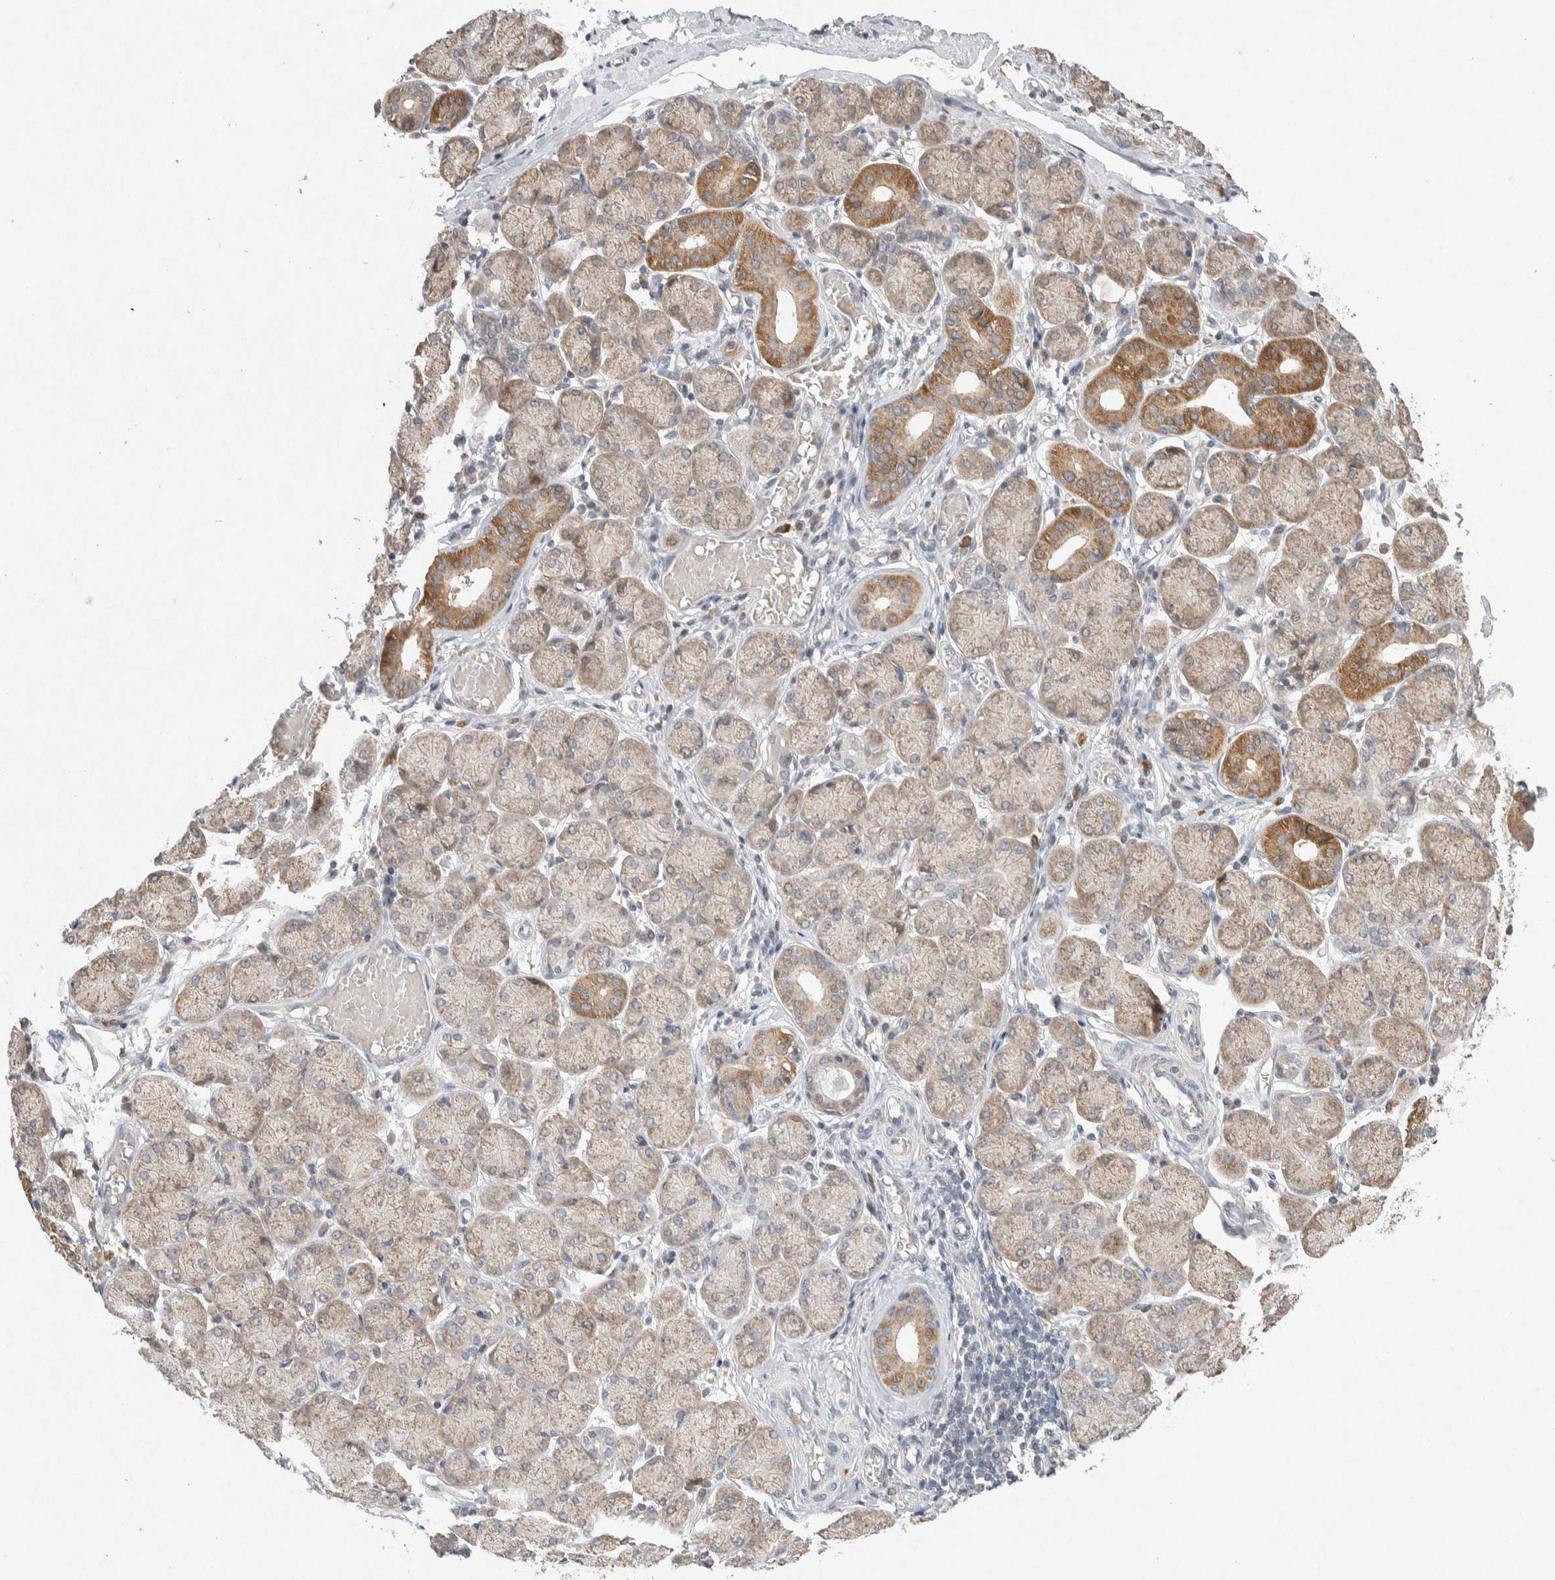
{"staining": {"intensity": "moderate", "quantity": ">75%", "location": "cytoplasmic/membranous"}, "tissue": "salivary gland", "cell_type": "Glandular cells", "image_type": "normal", "snomed": [{"axis": "morphology", "description": "Normal tissue, NOS"}, {"axis": "topography", "description": "Salivary gland"}], "caption": "Glandular cells reveal medium levels of moderate cytoplasmic/membranous positivity in about >75% of cells in benign salivary gland.", "gene": "CMTM4", "patient": {"sex": "female", "age": 24}}